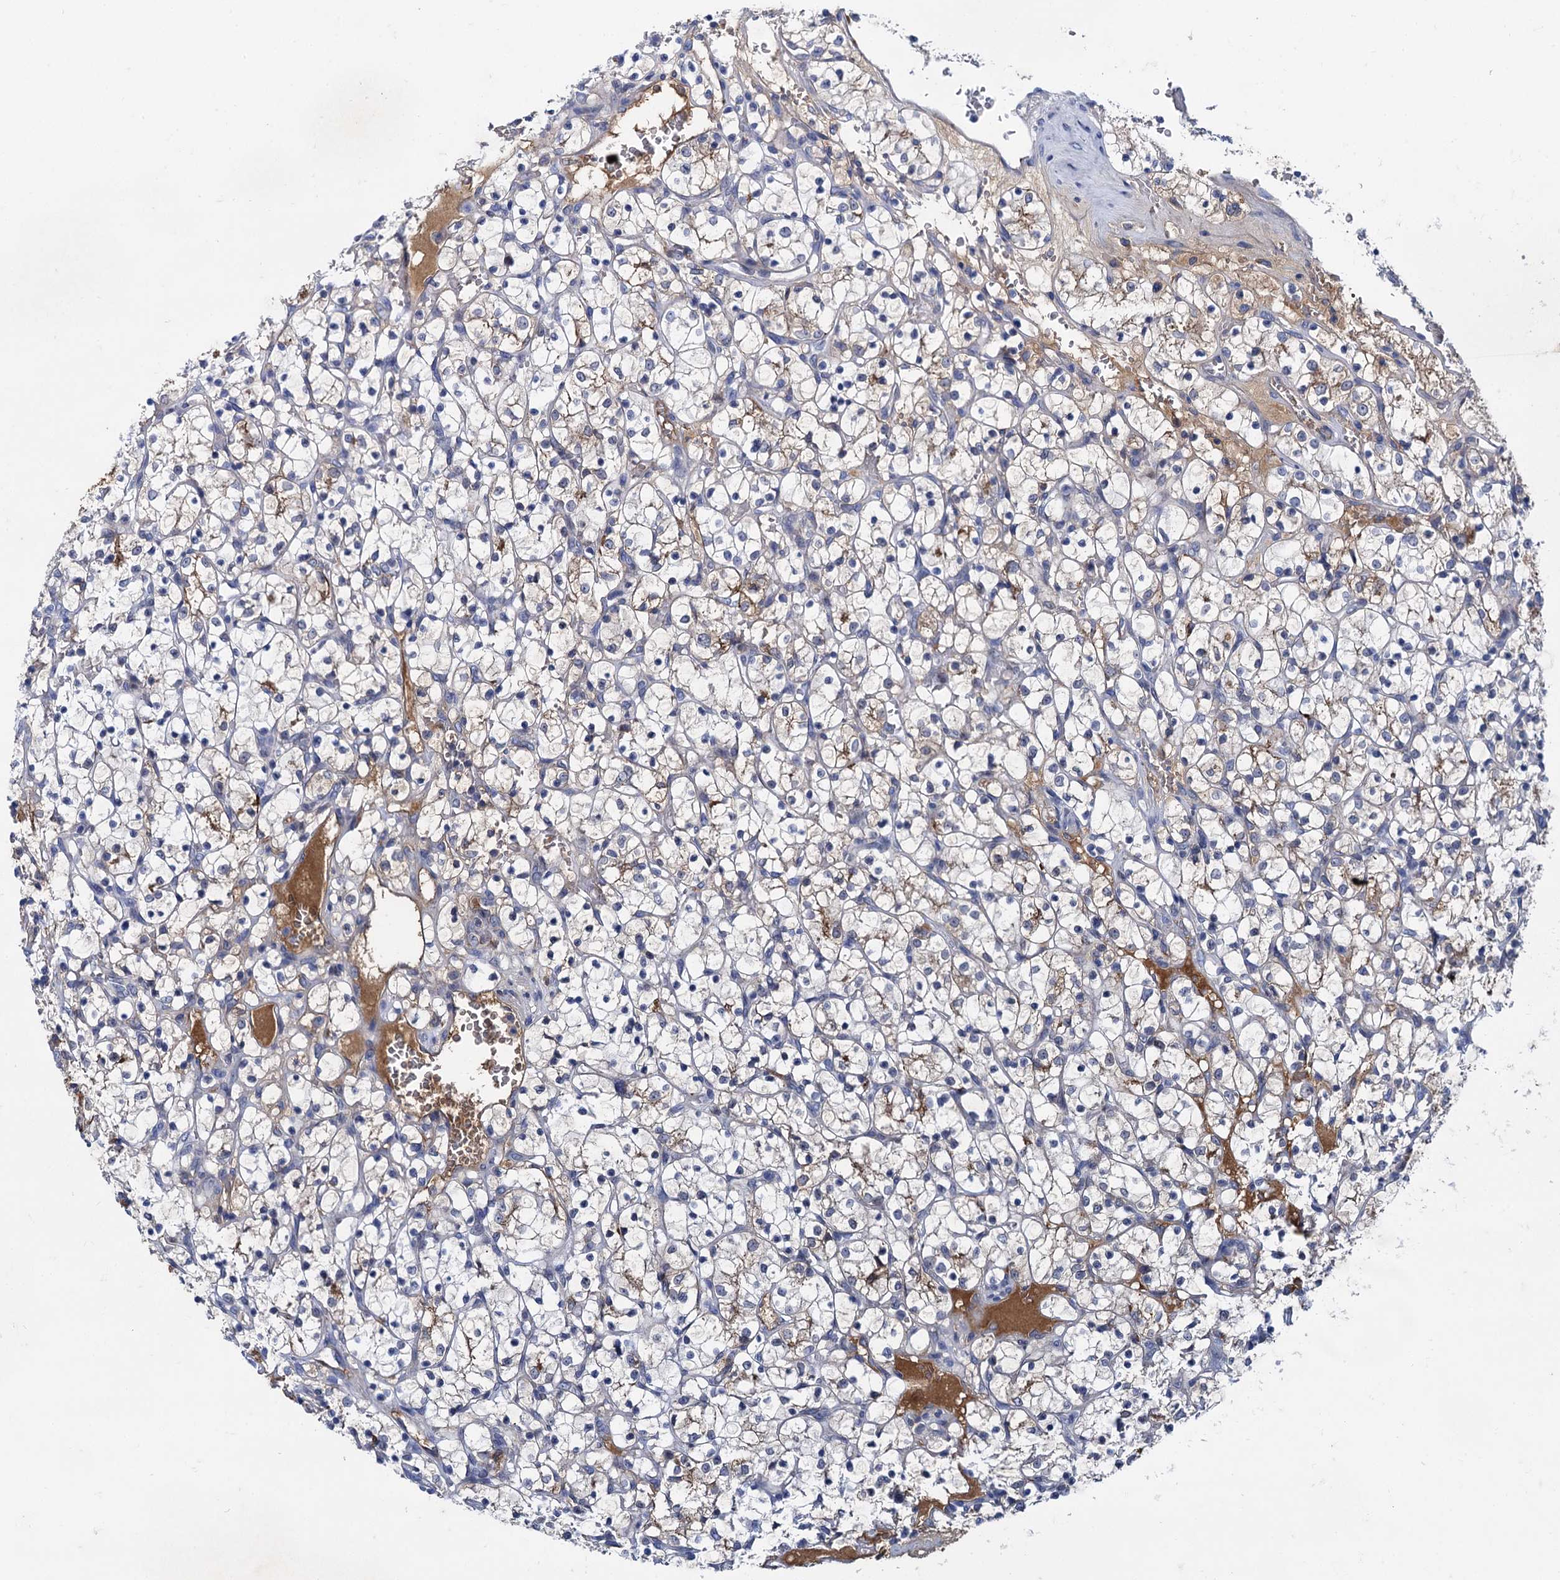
{"staining": {"intensity": "weak", "quantity": "<25%", "location": "cytoplasmic/membranous"}, "tissue": "renal cancer", "cell_type": "Tumor cells", "image_type": "cancer", "snomed": [{"axis": "morphology", "description": "Adenocarcinoma, NOS"}, {"axis": "topography", "description": "Kidney"}], "caption": "DAB immunohistochemical staining of human renal adenocarcinoma demonstrates no significant expression in tumor cells.", "gene": "TMEM72", "patient": {"sex": "female", "age": 69}}